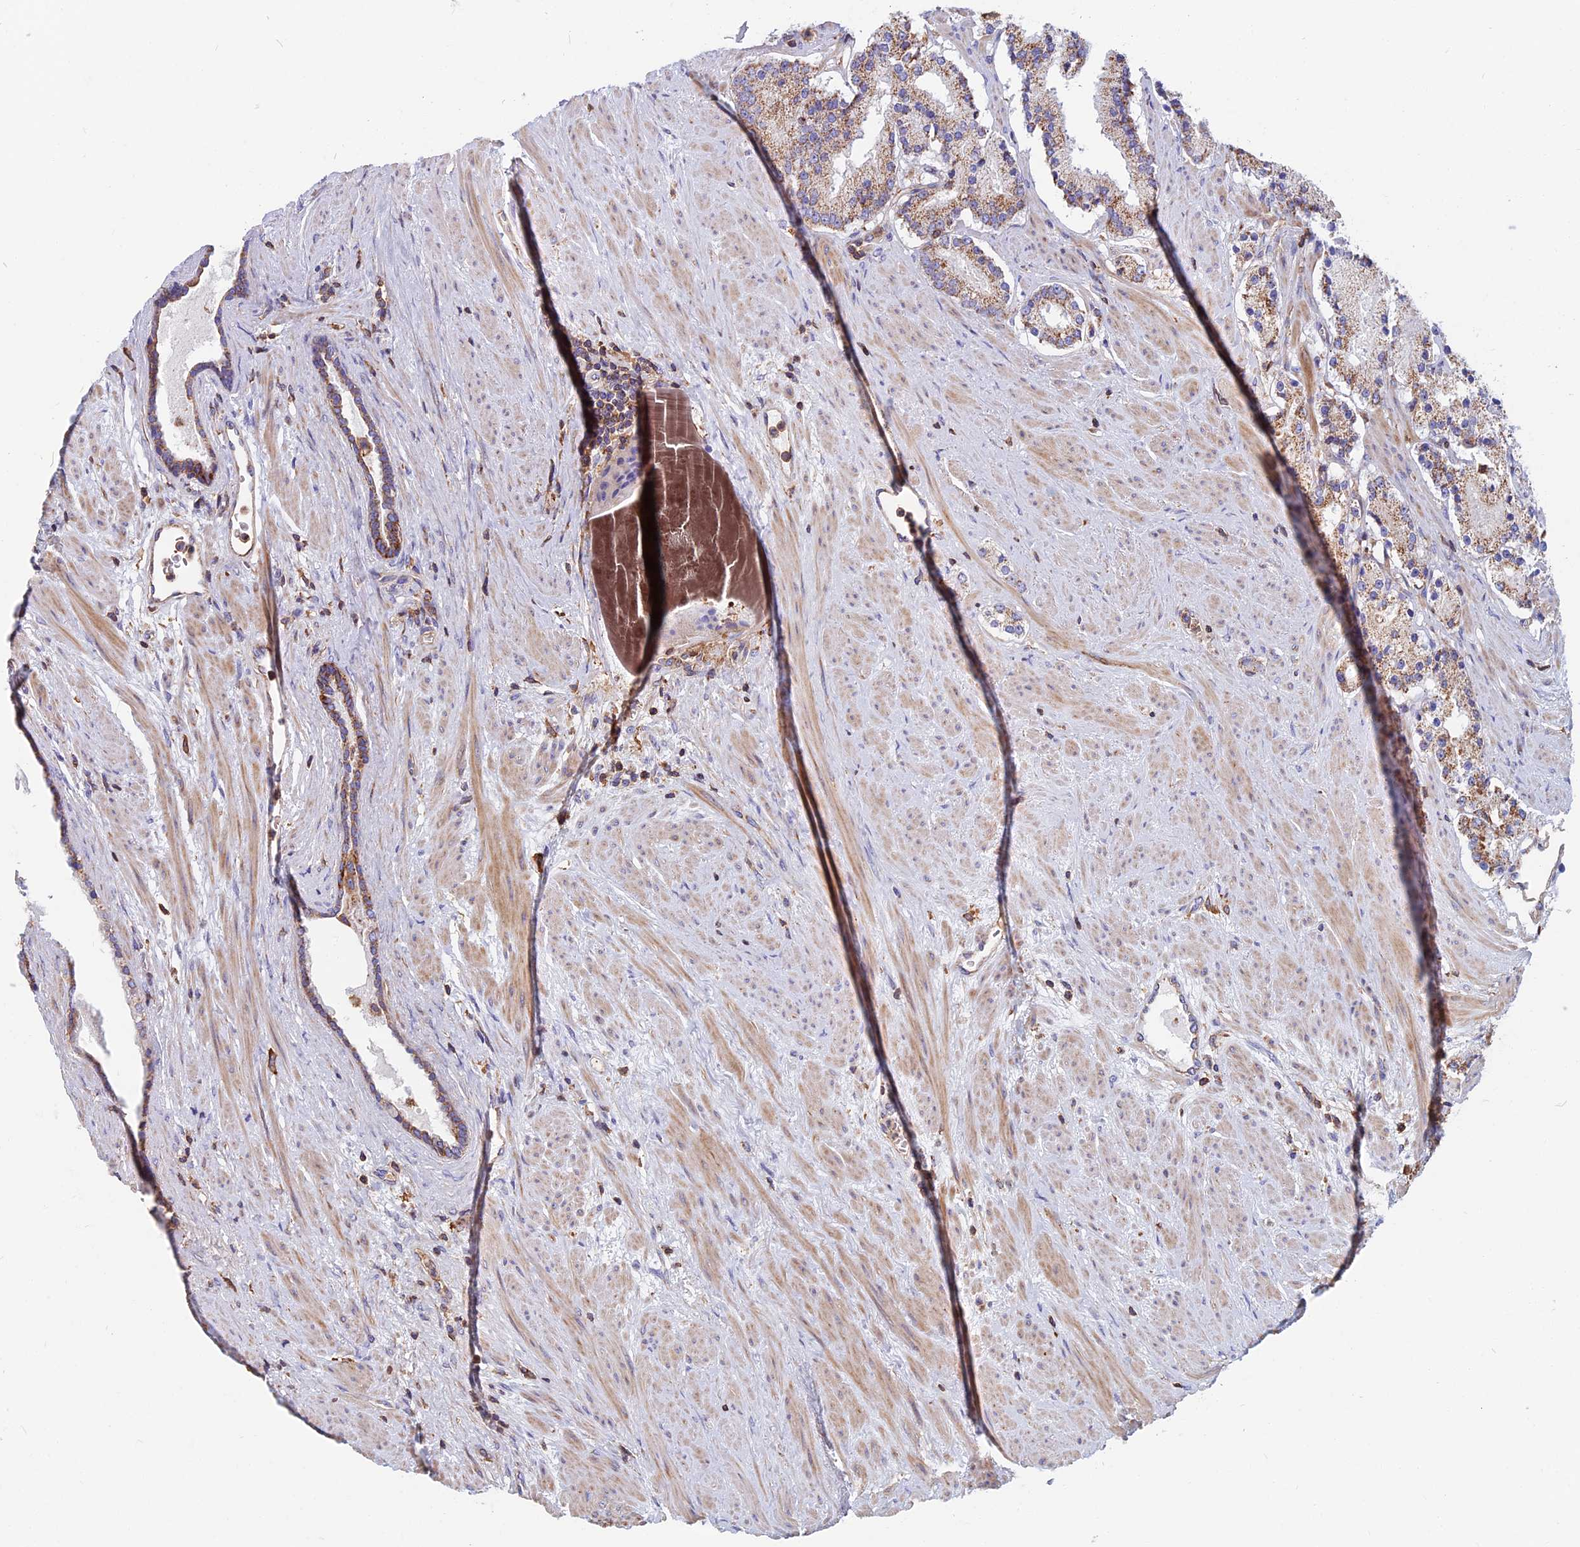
{"staining": {"intensity": "moderate", "quantity": "25%-75%", "location": "cytoplasmic/membranous"}, "tissue": "prostate cancer", "cell_type": "Tumor cells", "image_type": "cancer", "snomed": [{"axis": "morphology", "description": "Adenocarcinoma, Low grade"}, {"axis": "topography", "description": "Prostate"}], "caption": "Tumor cells reveal moderate cytoplasmic/membranous staining in about 25%-75% of cells in prostate cancer. The staining was performed using DAB to visualize the protein expression in brown, while the nuclei were stained in blue with hematoxylin (Magnification: 20x).", "gene": "HSD17B8", "patient": {"sex": "male", "age": 59}}